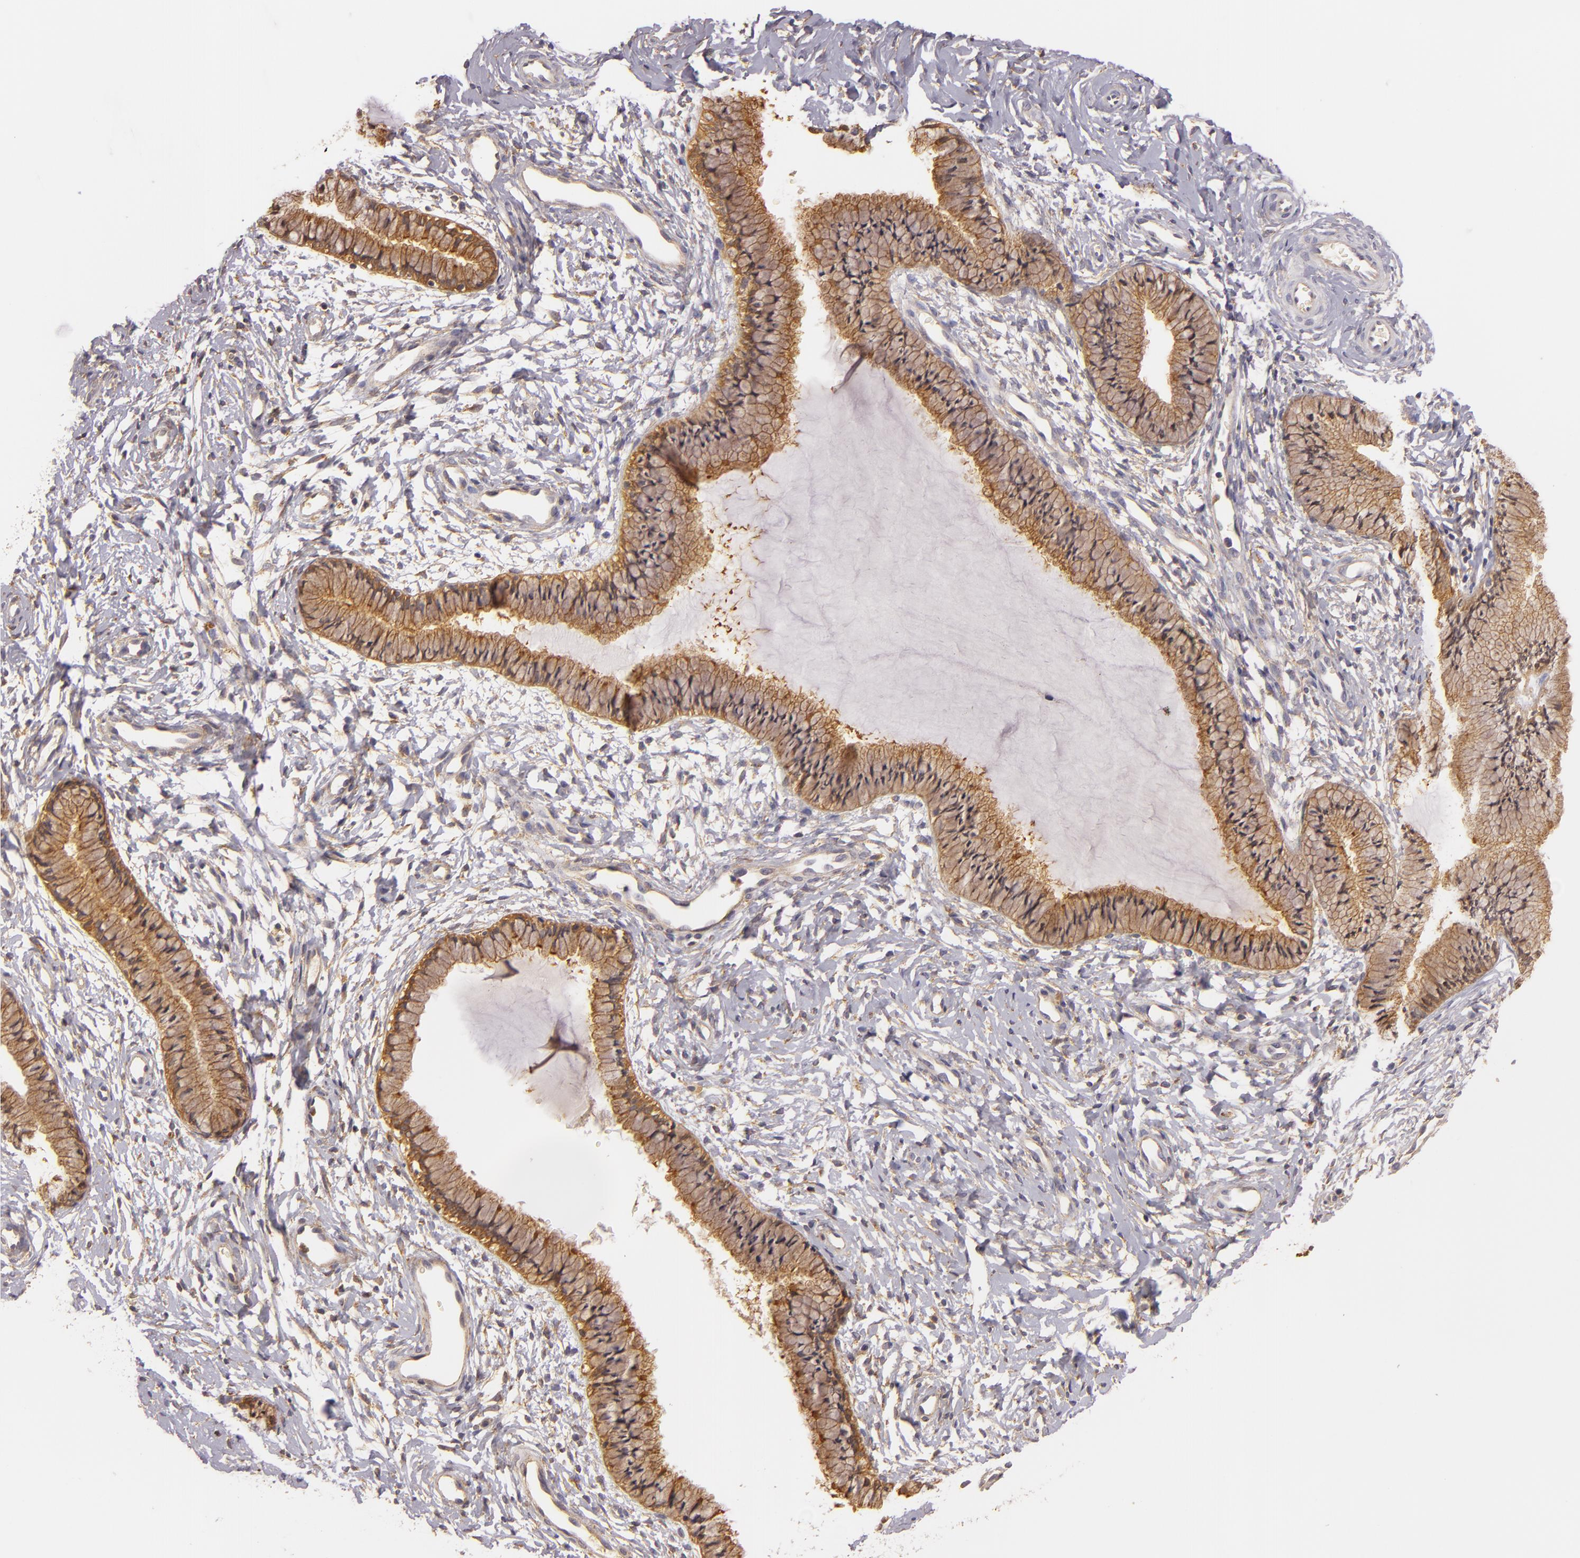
{"staining": {"intensity": "moderate", "quantity": ">75%", "location": "cytoplasmic/membranous"}, "tissue": "cervix", "cell_type": "Glandular cells", "image_type": "normal", "snomed": [{"axis": "morphology", "description": "Normal tissue, NOS"}, {"axis": "topography", "description": "Cervix"}], "caption": "IHC histopathology image of benign cervix: human cervix stained using immunohistochemistry (IHC) demonstrates medium levels of moderate protein expression localized specifically in the cytoplasmic/membranous of glandular cells, appearing as a cytoplasmic/membranous brown color.", "gene": "TOM1", "patient": {"sex": "female", "age": 46}}